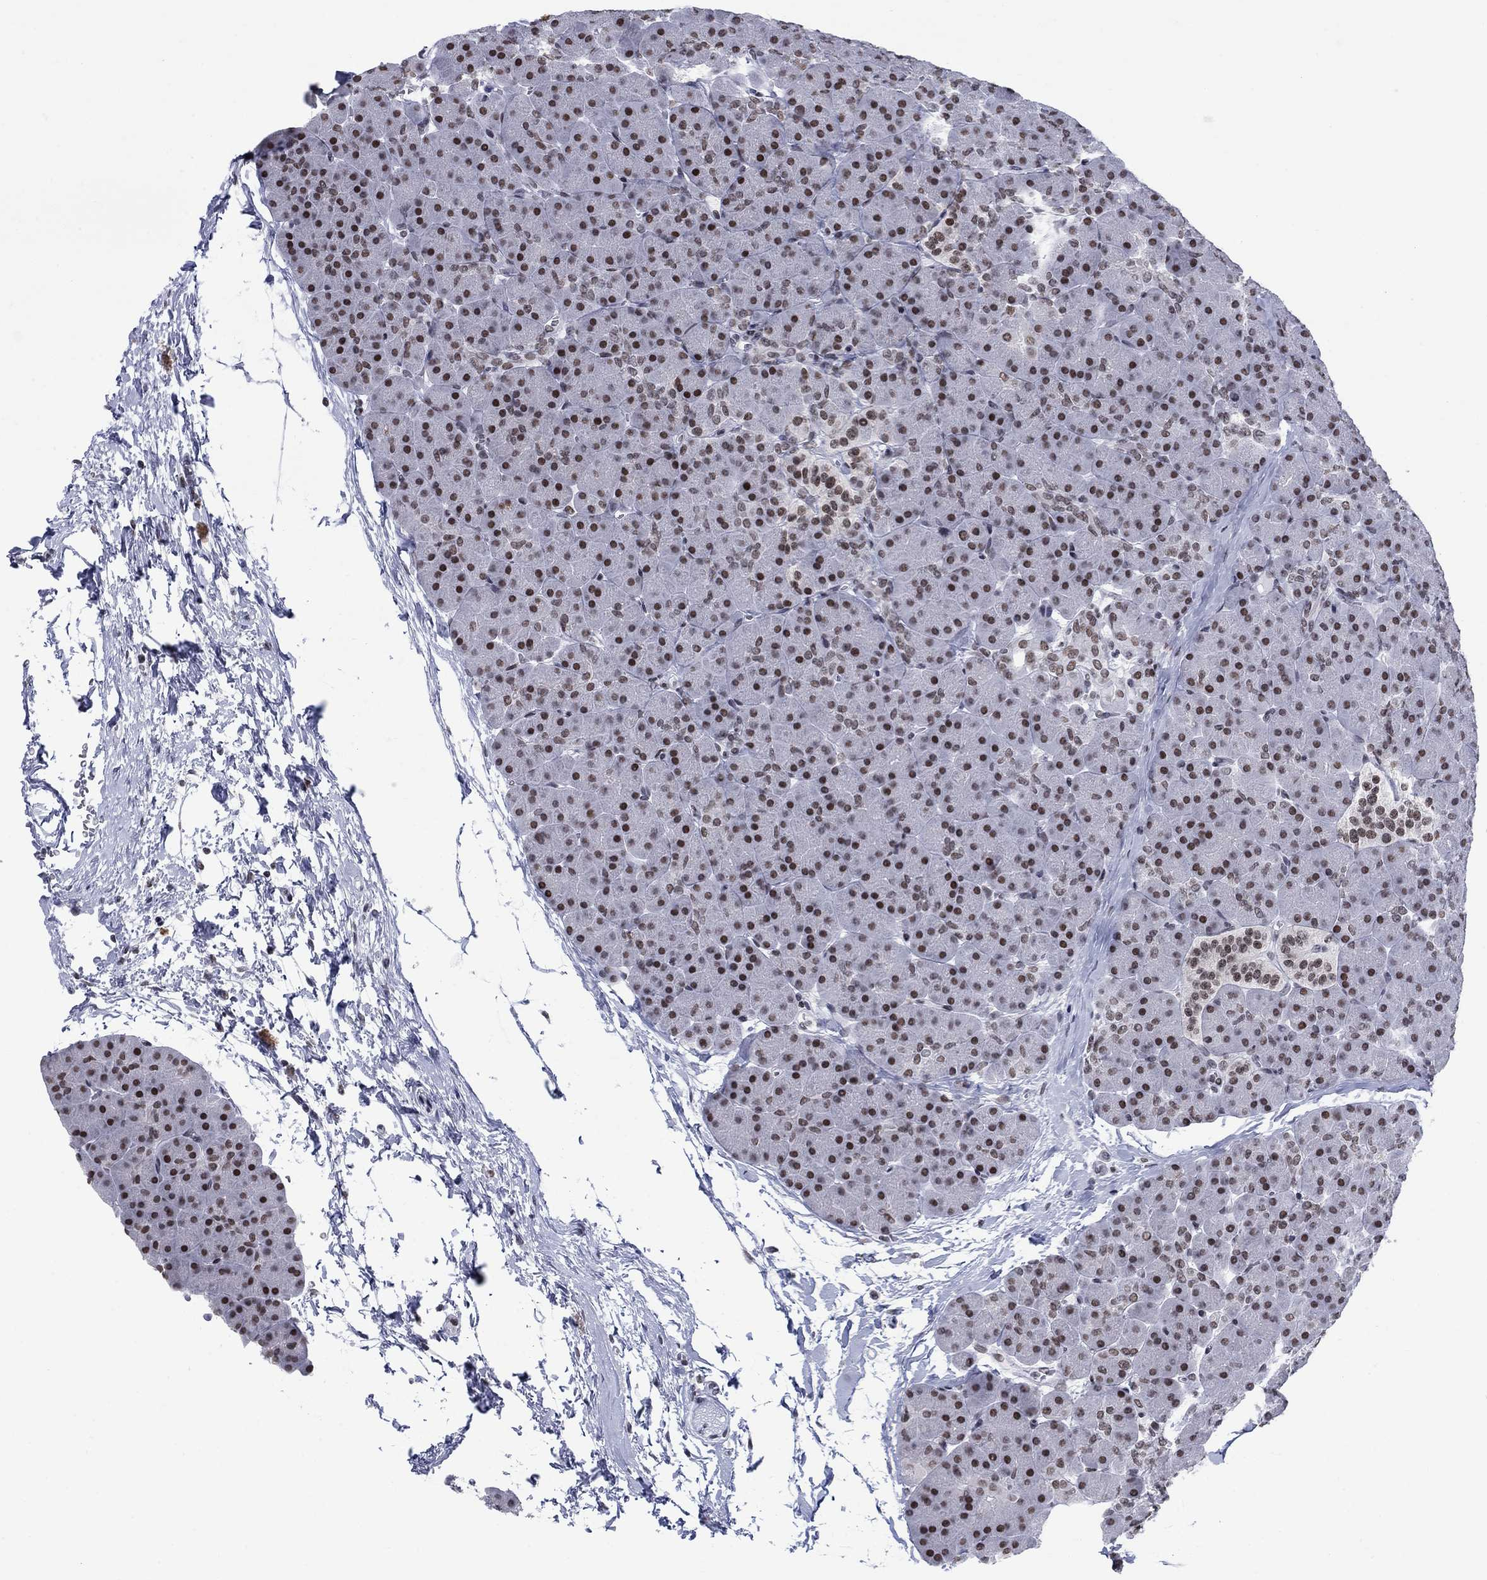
{"staining": {"intensity": "strong", "quantity": "25%-75%", "location": "nuclear"}, "tissue": "pancreas", "cell_type": "Exocrine glandular cells", "image_type": "normal", "snomed": [{"axis": "morphology", "description": "Normal tissue, NOS"}, {"axis": "topography", "description": "Pancreas"}], "caption": "Immunohistochemistry (DAB) staining of benign human pancreas reveals strong nuclear protein positivity in about 25%-75% of exocrine glandular cells.", "gene": "NPAS3", "patient": {"sex": "female", "age": 44}}